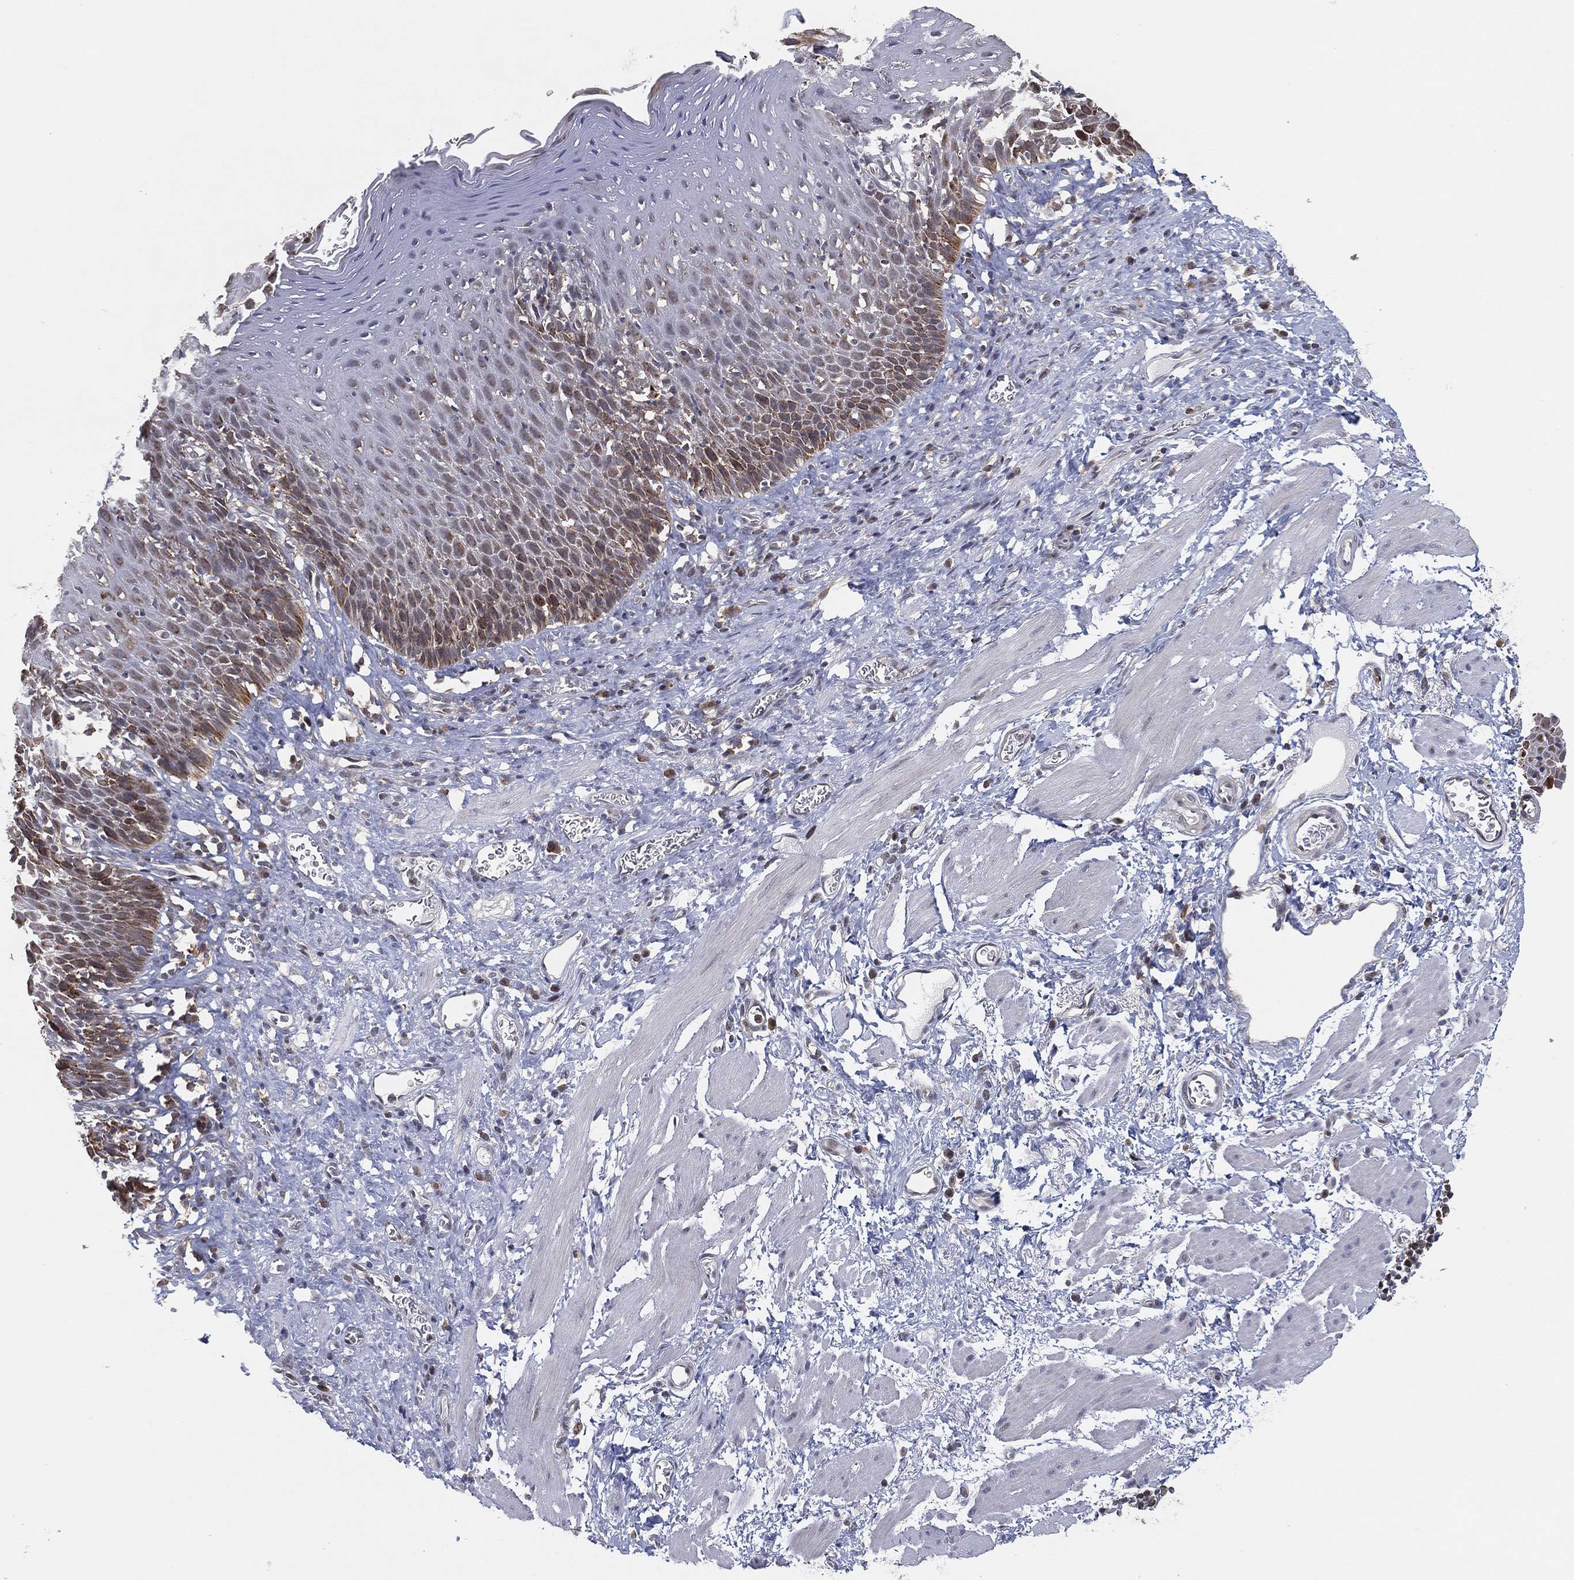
{"staining": {"intensity": "moderate", "quantity": "<25%", "location": "cytoplasmic/membranous"}, "tissue": "esophagus", "cell_type": "Squamous epithelial cells", "image_type": "normal", "snomed": [{"axis": "morphology", "description": "Normal tissue, NOS"}, {"axis": "morphology", "description": "Adenocarcinoma, NOS"}, {"axis": "topography", "description": "Esophagus"}, {"axis": "topography", "description": "Stomach, upper"}], "caption": "A photomicrograph showing moderate cytoplasmic/membranous positivity in approximately <25% of squamous epithelial cells in unremarkable esophagus, as visualized by brown immunohistochemical staining.", "gene": "TMTC4", "patient": {"sex": "male", "age": 74}}